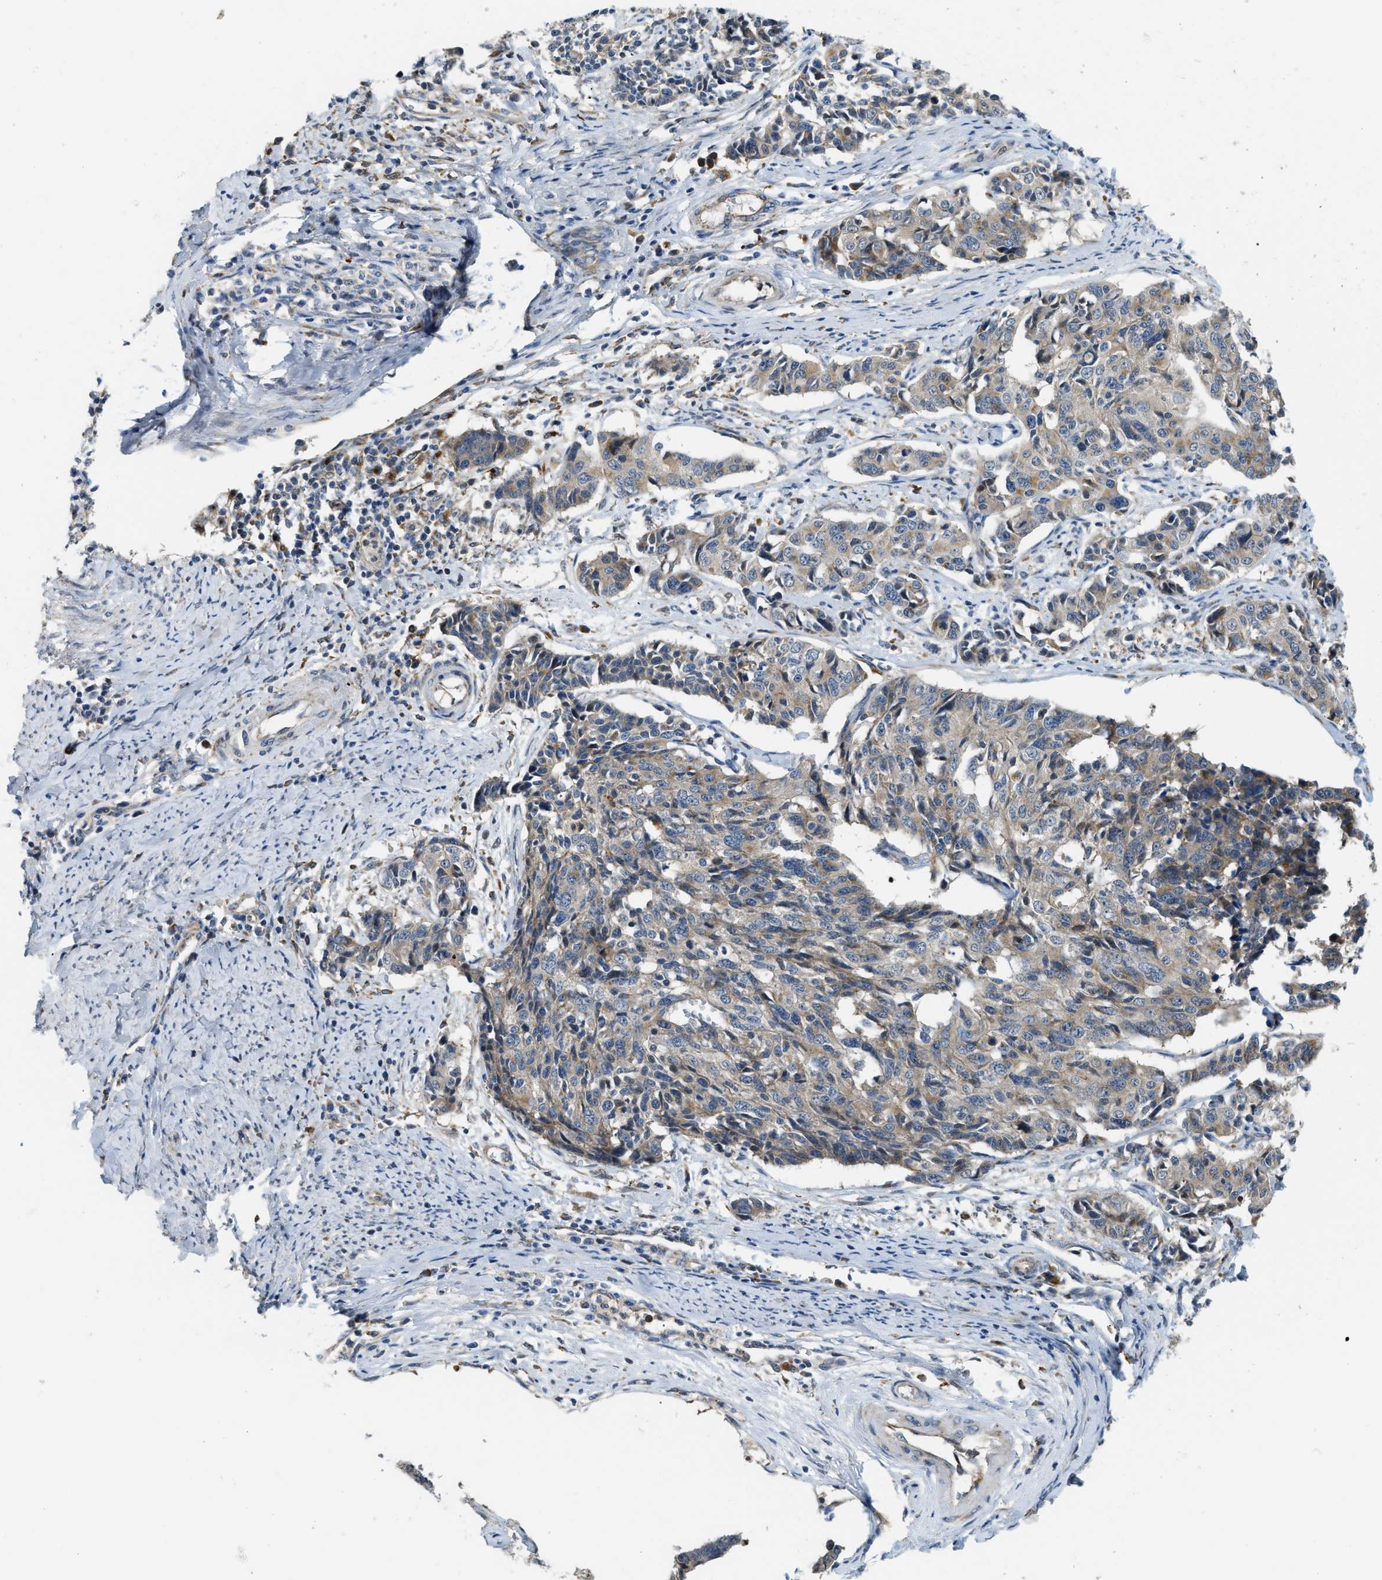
{"staining": {"intensity": "weak", "quantity": ">75%", "location": "cytoplasmic/membranous"}, "tissue": "cervical cancer", "cell_type": "Tumor cells", "image_type": "cancer", "snomed": [{"axis": "morphology", "description": "Normal tissue, NOS"}, {"axis": "morphology", "description": "Squamous cell carcinoma, NOS"}, {"axis": "topography", "description": "Cervix"}], "caption": "Immunohistochemical staining of human cervical cancer (squamous cell carcinoma) displays weak cytoplasmic/membranous protein expression in approximately >75% of tumor cells.", "gene": "STARD3NL", "patient": {"sex": "female", "age": 35}}